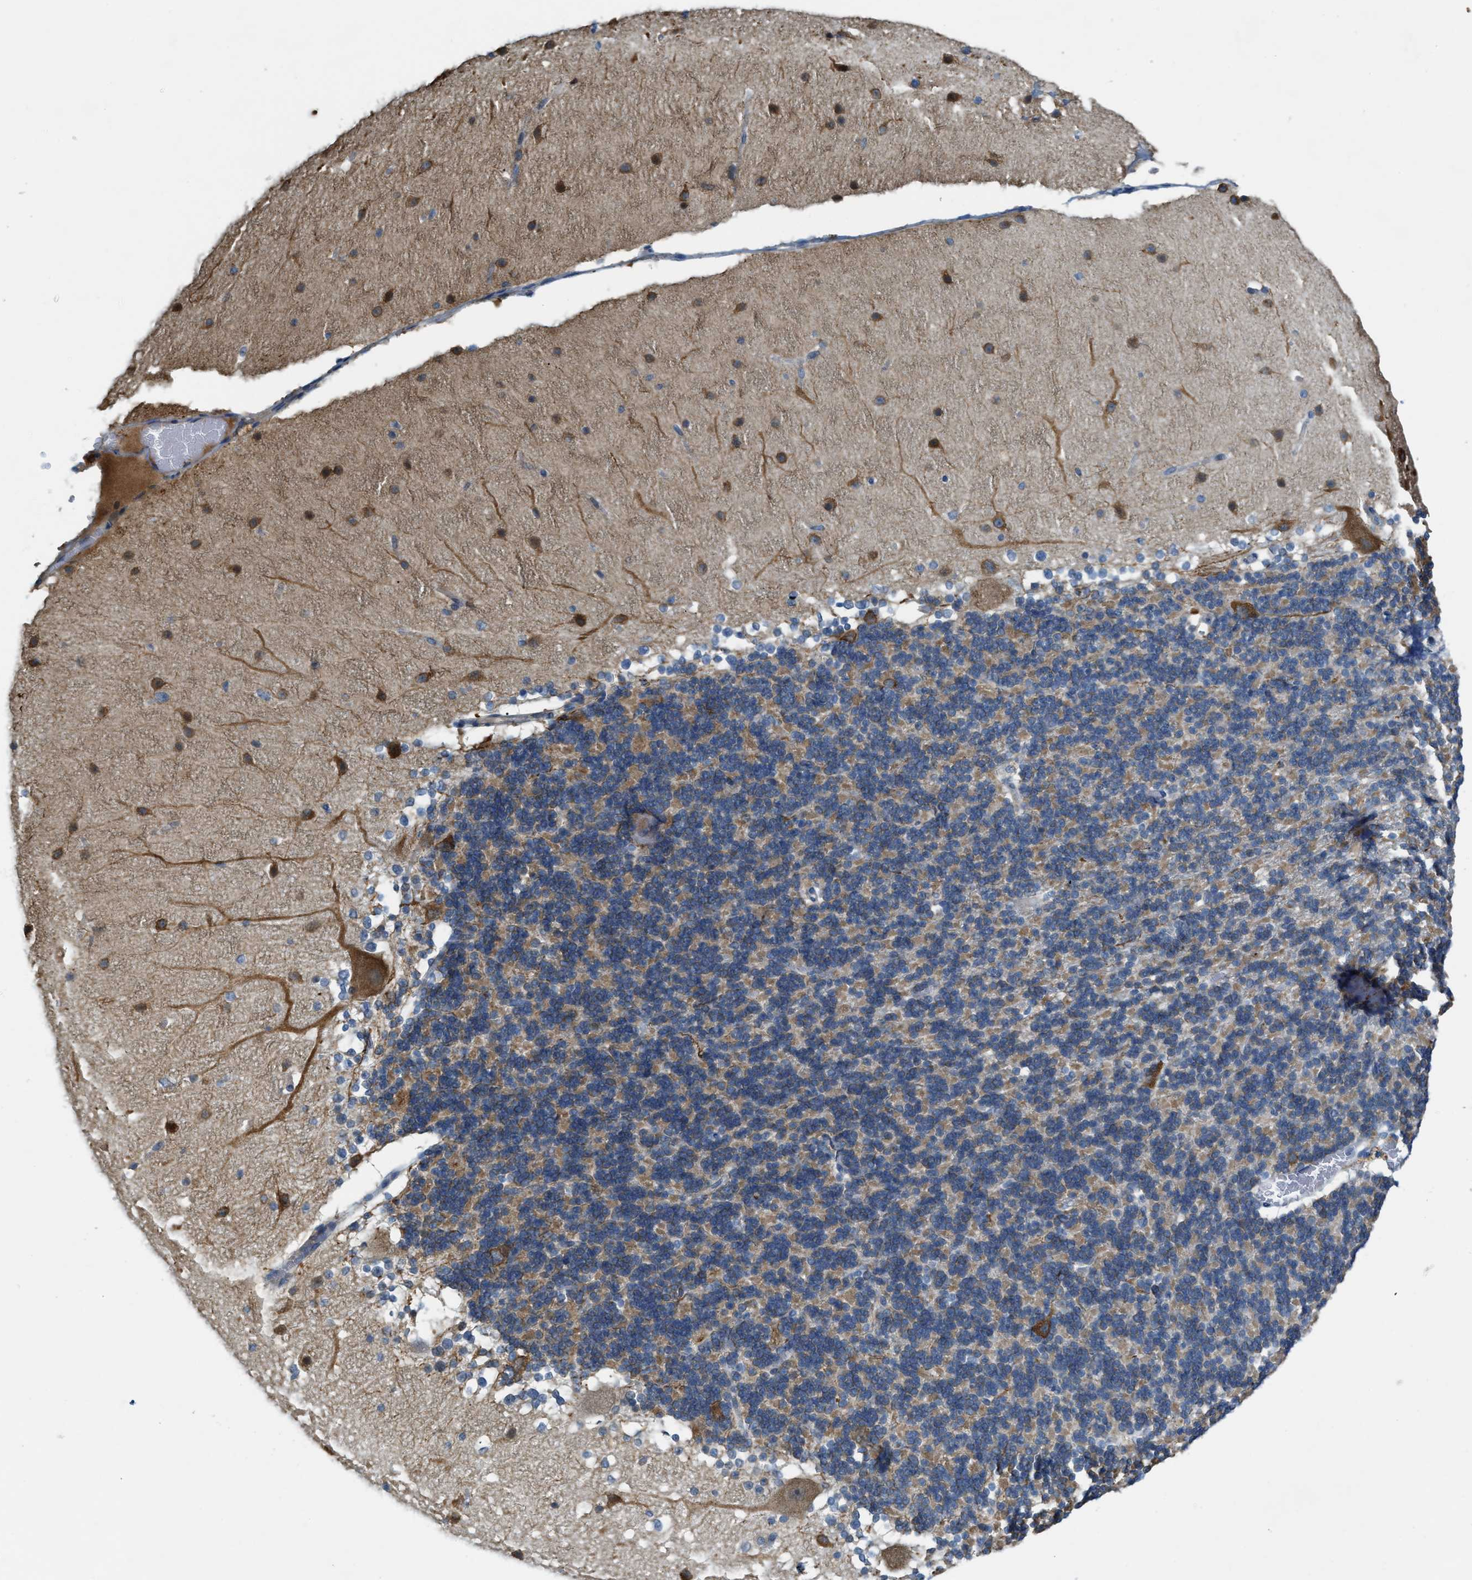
{"staining": {"intensity": "moderate", "quantity": "<25%", "location": "cytoplasmic/membranous"}, "tissue": "cerebellum", "cell_type": "Cells in granular layer", "image_type": "normal", "snomed": [{"axis": "morphology", "description": "Normal tissue, NOS"}, {"axis": "topography", "description": "Cerebellum"}], "caption": "Immunohistochemical staining of normal human cerebellum displays low levels of moderate cytoplasmic/membranous expression in approximately <25% of cells in granular layer. Immunohistochemistry (ihc) stains the protein of interest in brown and the nuclei are stained blue.", "gene": "KLHDC10", "patient": {"sex": "female", "age": 19}}